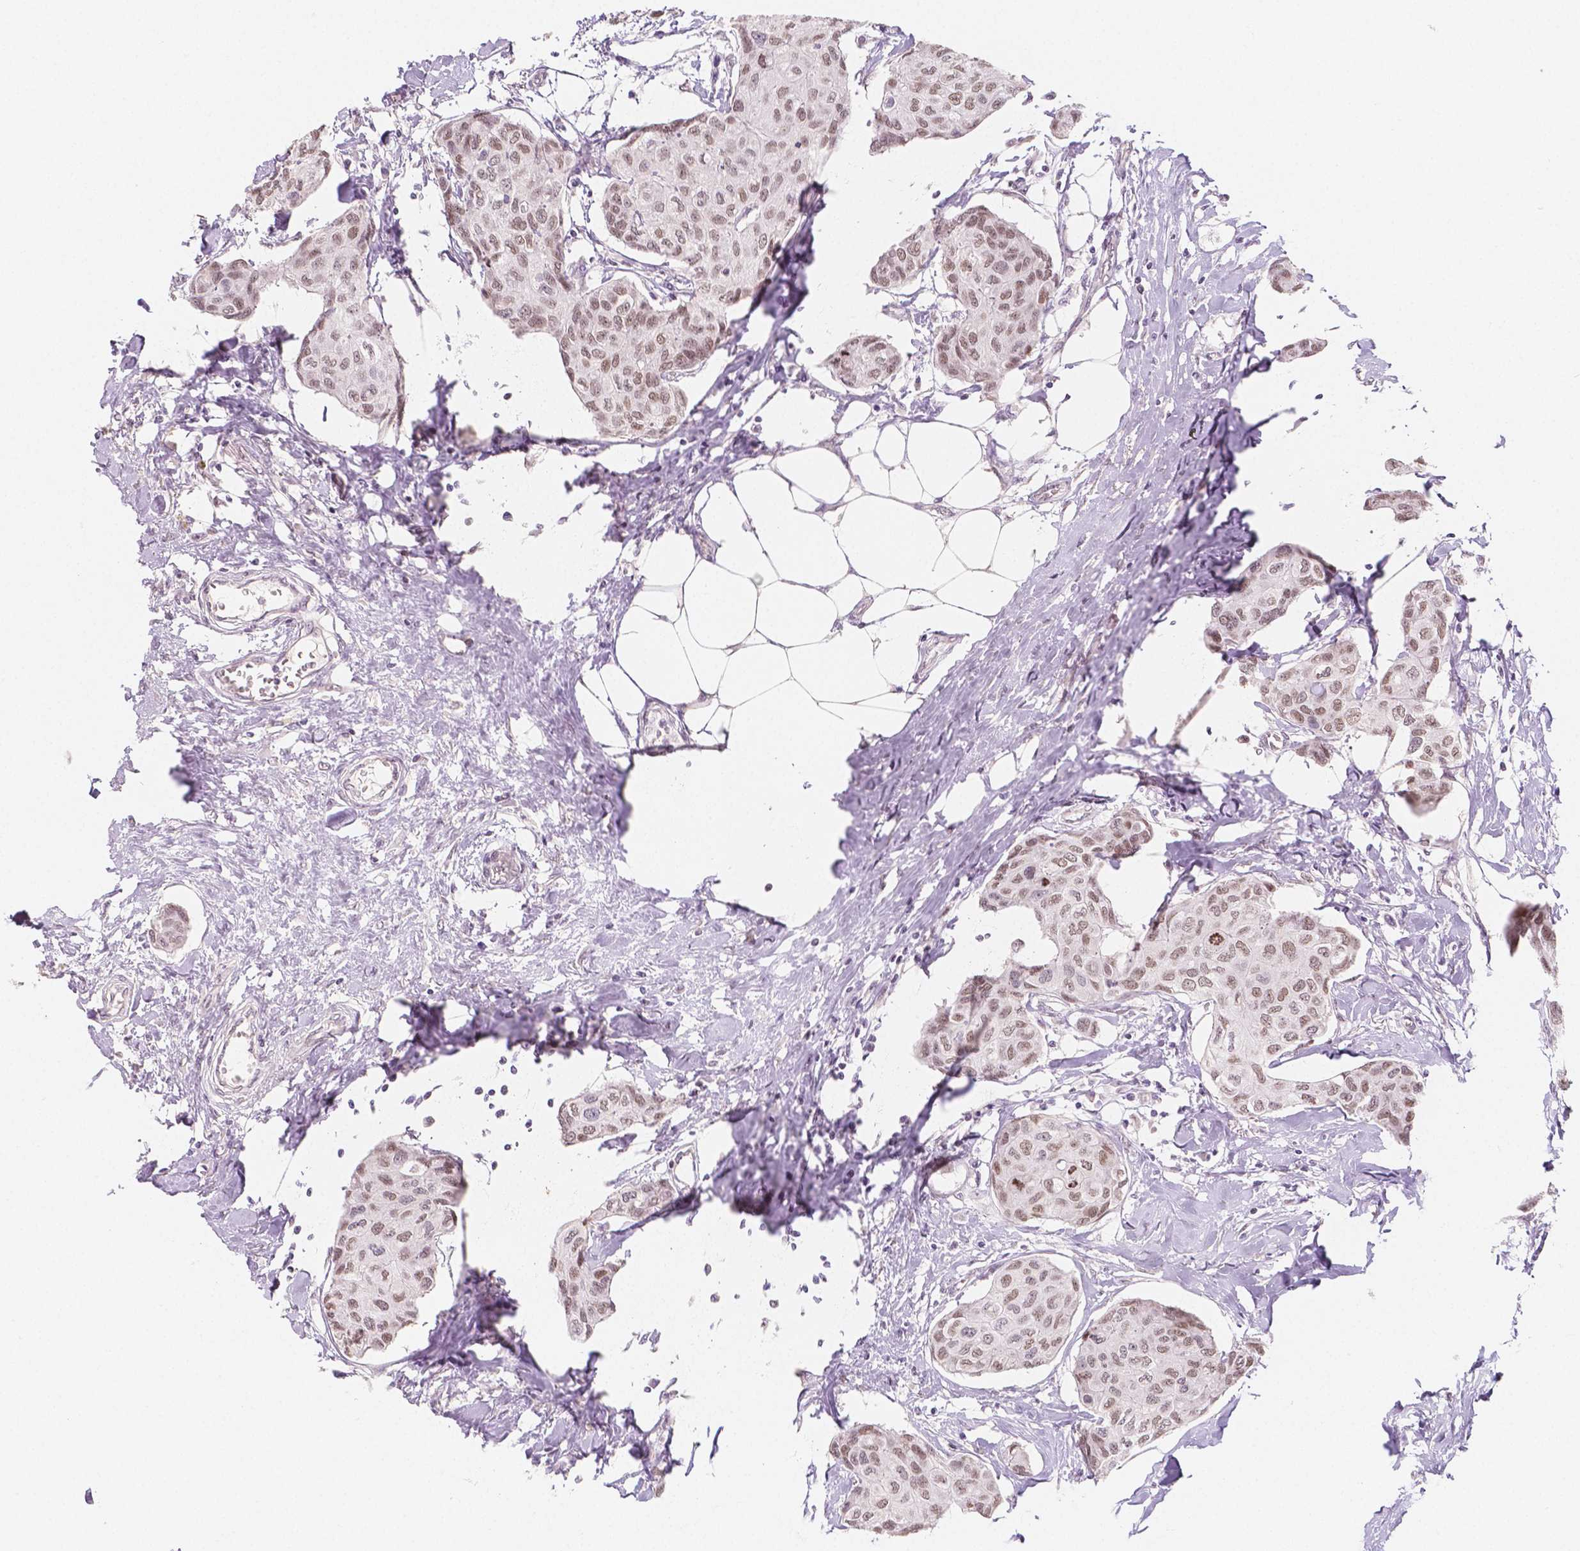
{"staining": {"intensity": "weak", "quantity": ">75%", "location": "nuclear"}, "tissue": "breast cancer", "cell_type": "Tumor cells", "image_type": "cancer", "snomed": [{"axis": "morphology", "description": "Duct carcinoma"}, {"axis": "topography", "description": "Breast"}], "caption": "The image reveals a brown stain indicating the presence of a protein in the nuclear of tumor cells in breast cancer (infiltrating ductal carcinoma).", "gene": "KDM5B", "patient": {"sex": "female", "age": 80}}